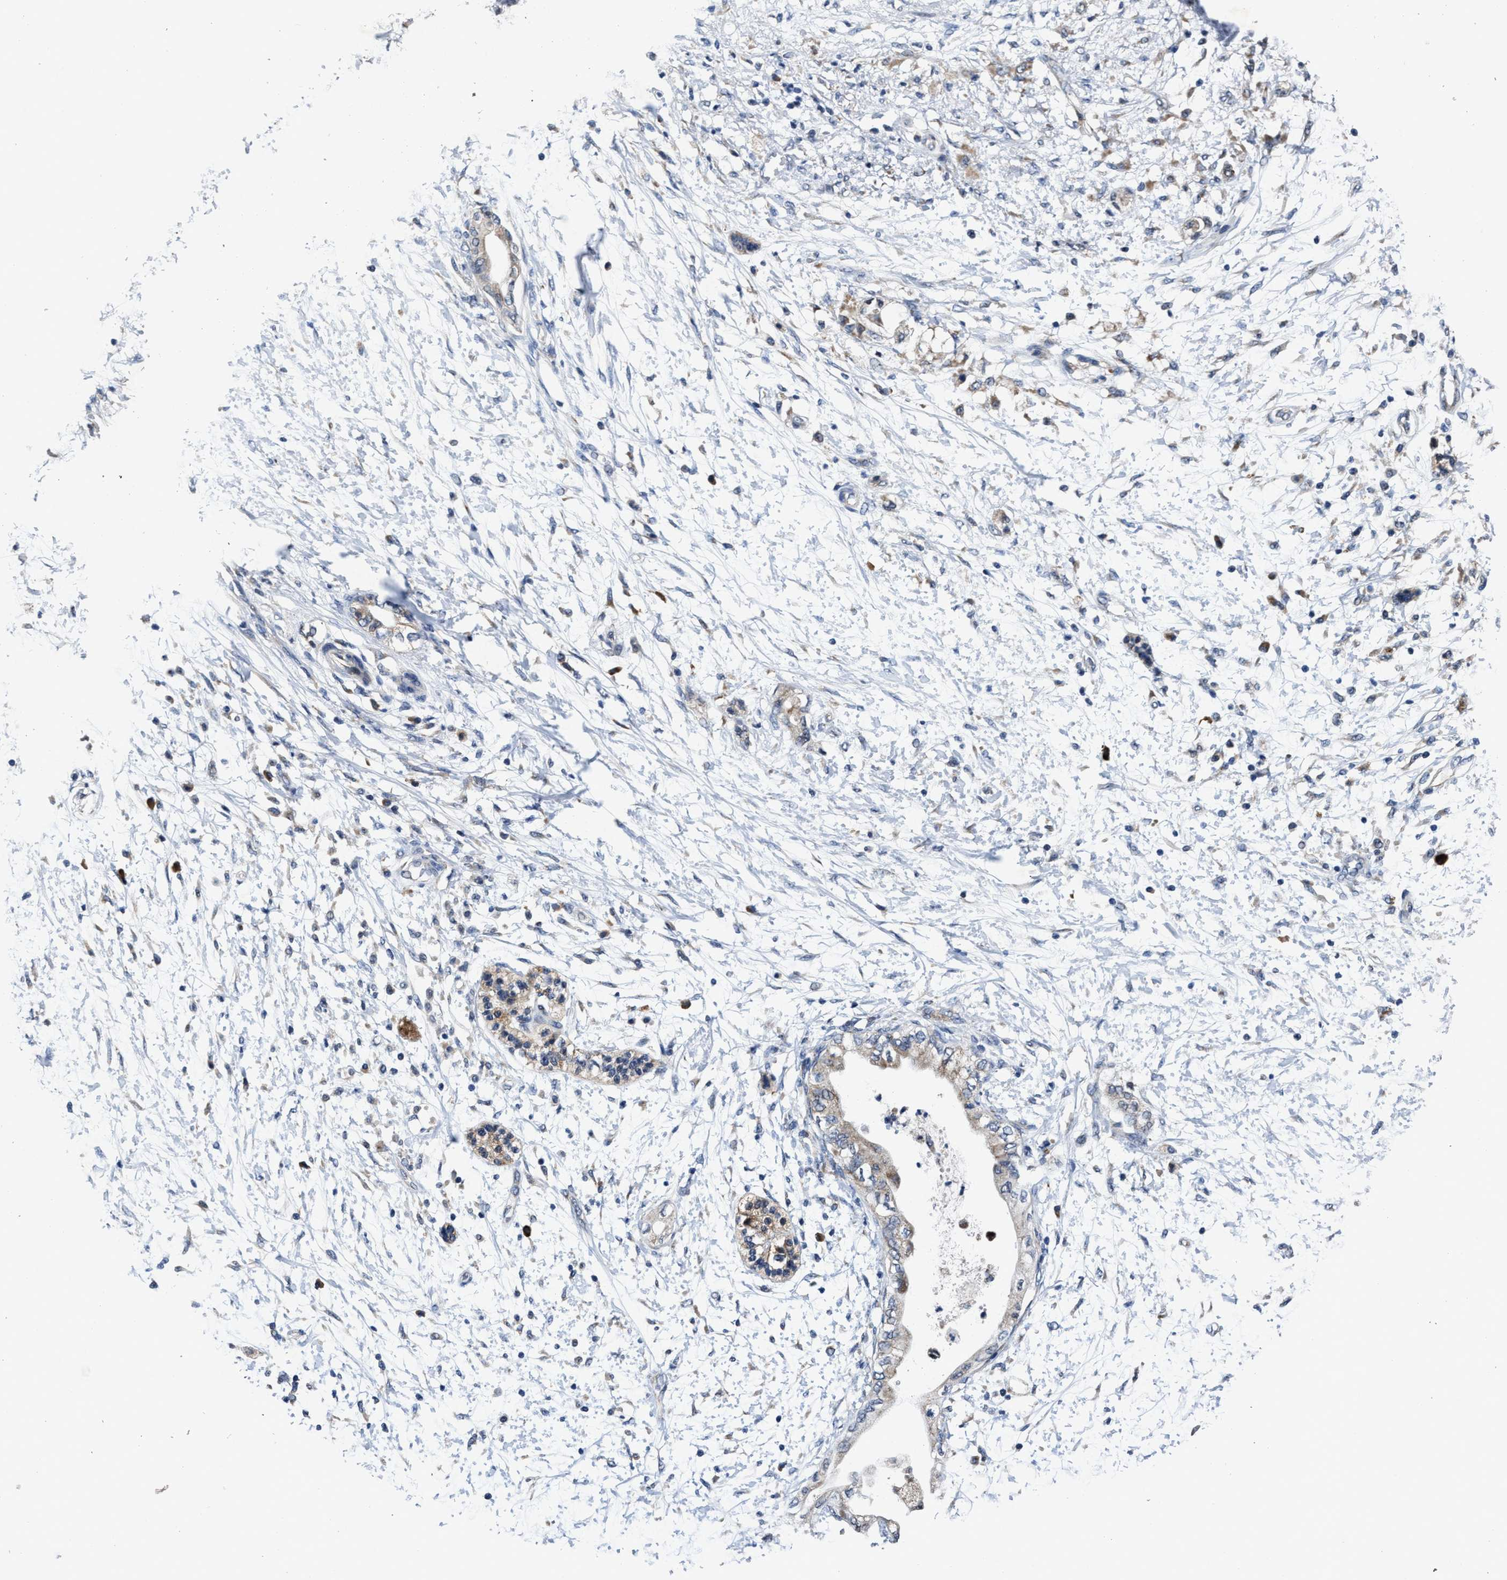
{"staining": {"intensity": "negative", "quantity": "none", "location": "none"}, "tissue": "adipose tissue", "cell_type": "Adipocytes", "image_type": "normal", "snomed": [{"axis": "morphology", "description": "Normal tissue, NOS"}, {"axis": "morphology", "description": "Adenocarcinoma, NOS"}, {"axis": "topography", "description": "Duodenum"}, {"axis": "topography", "description": "Peripheral nerve tissue"}], "caption": "IHC of unremarkable adipose tissue exhibits no staining in adipocytes. (DAB (3,3'-diaminobenzidine) immunohistochemistry visualized using brightfield microscopy, high magnification).", "gene": "TMEM53", "patient": {"sex": "female", "age": 60}}